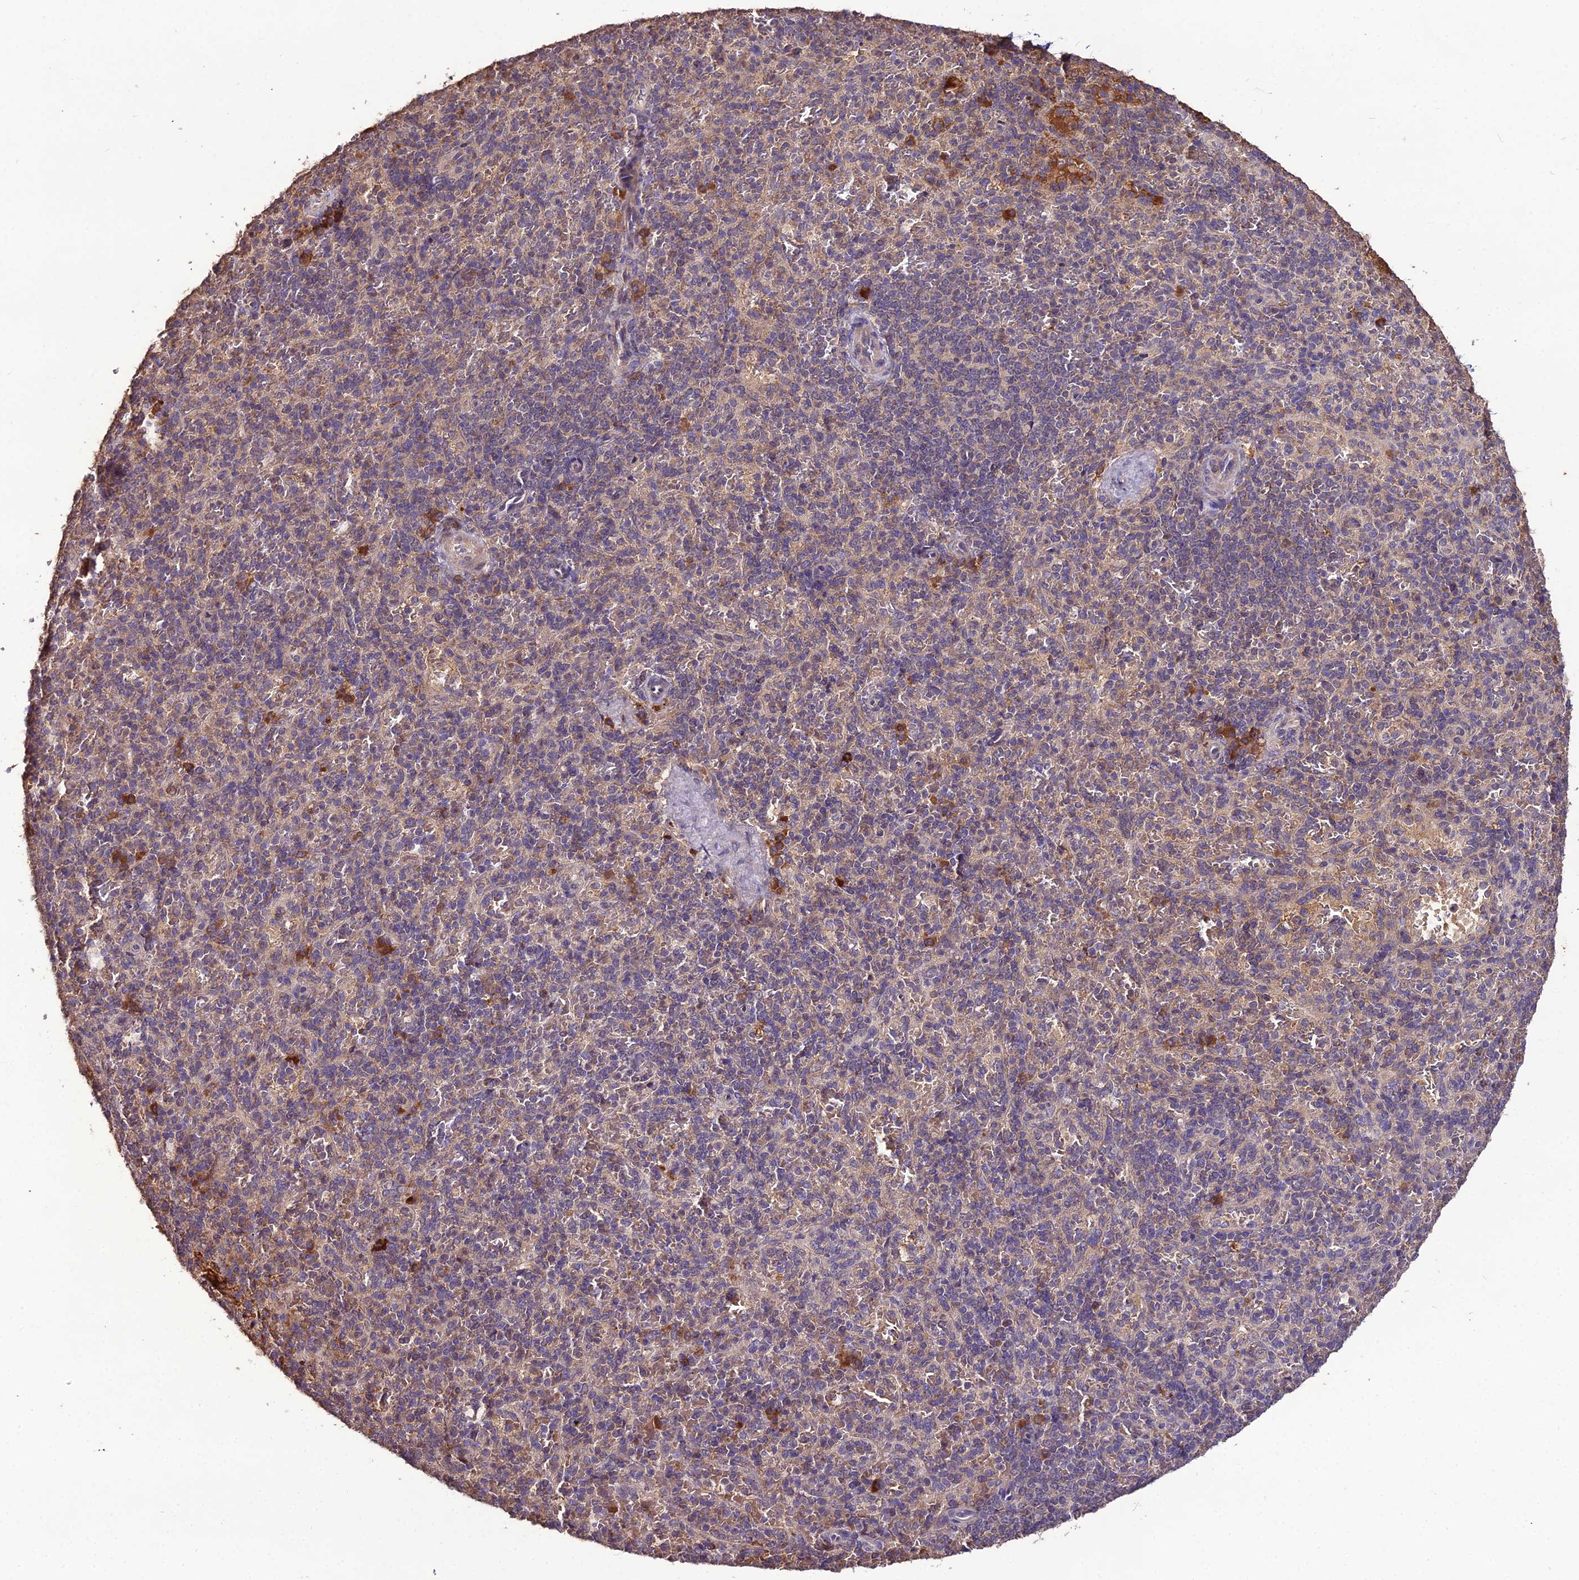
{"staining": {"intensity": "negative", "quantity": "none", "location": "none"}, "tissue": "spleen", "cell_type": "Cells in red pulp", "image_type": "normal", "snomed": [{"axis": "morphology", "description": "Normal tissue, NOS"}, {"axis": "topography", "description": "Spleen"}], "caption": "Protein analysis of normal spleen shows no significant staining in cells in red pulp.", "gene": "KCTD16", "patient": {"sex": "male", "age": 82}}